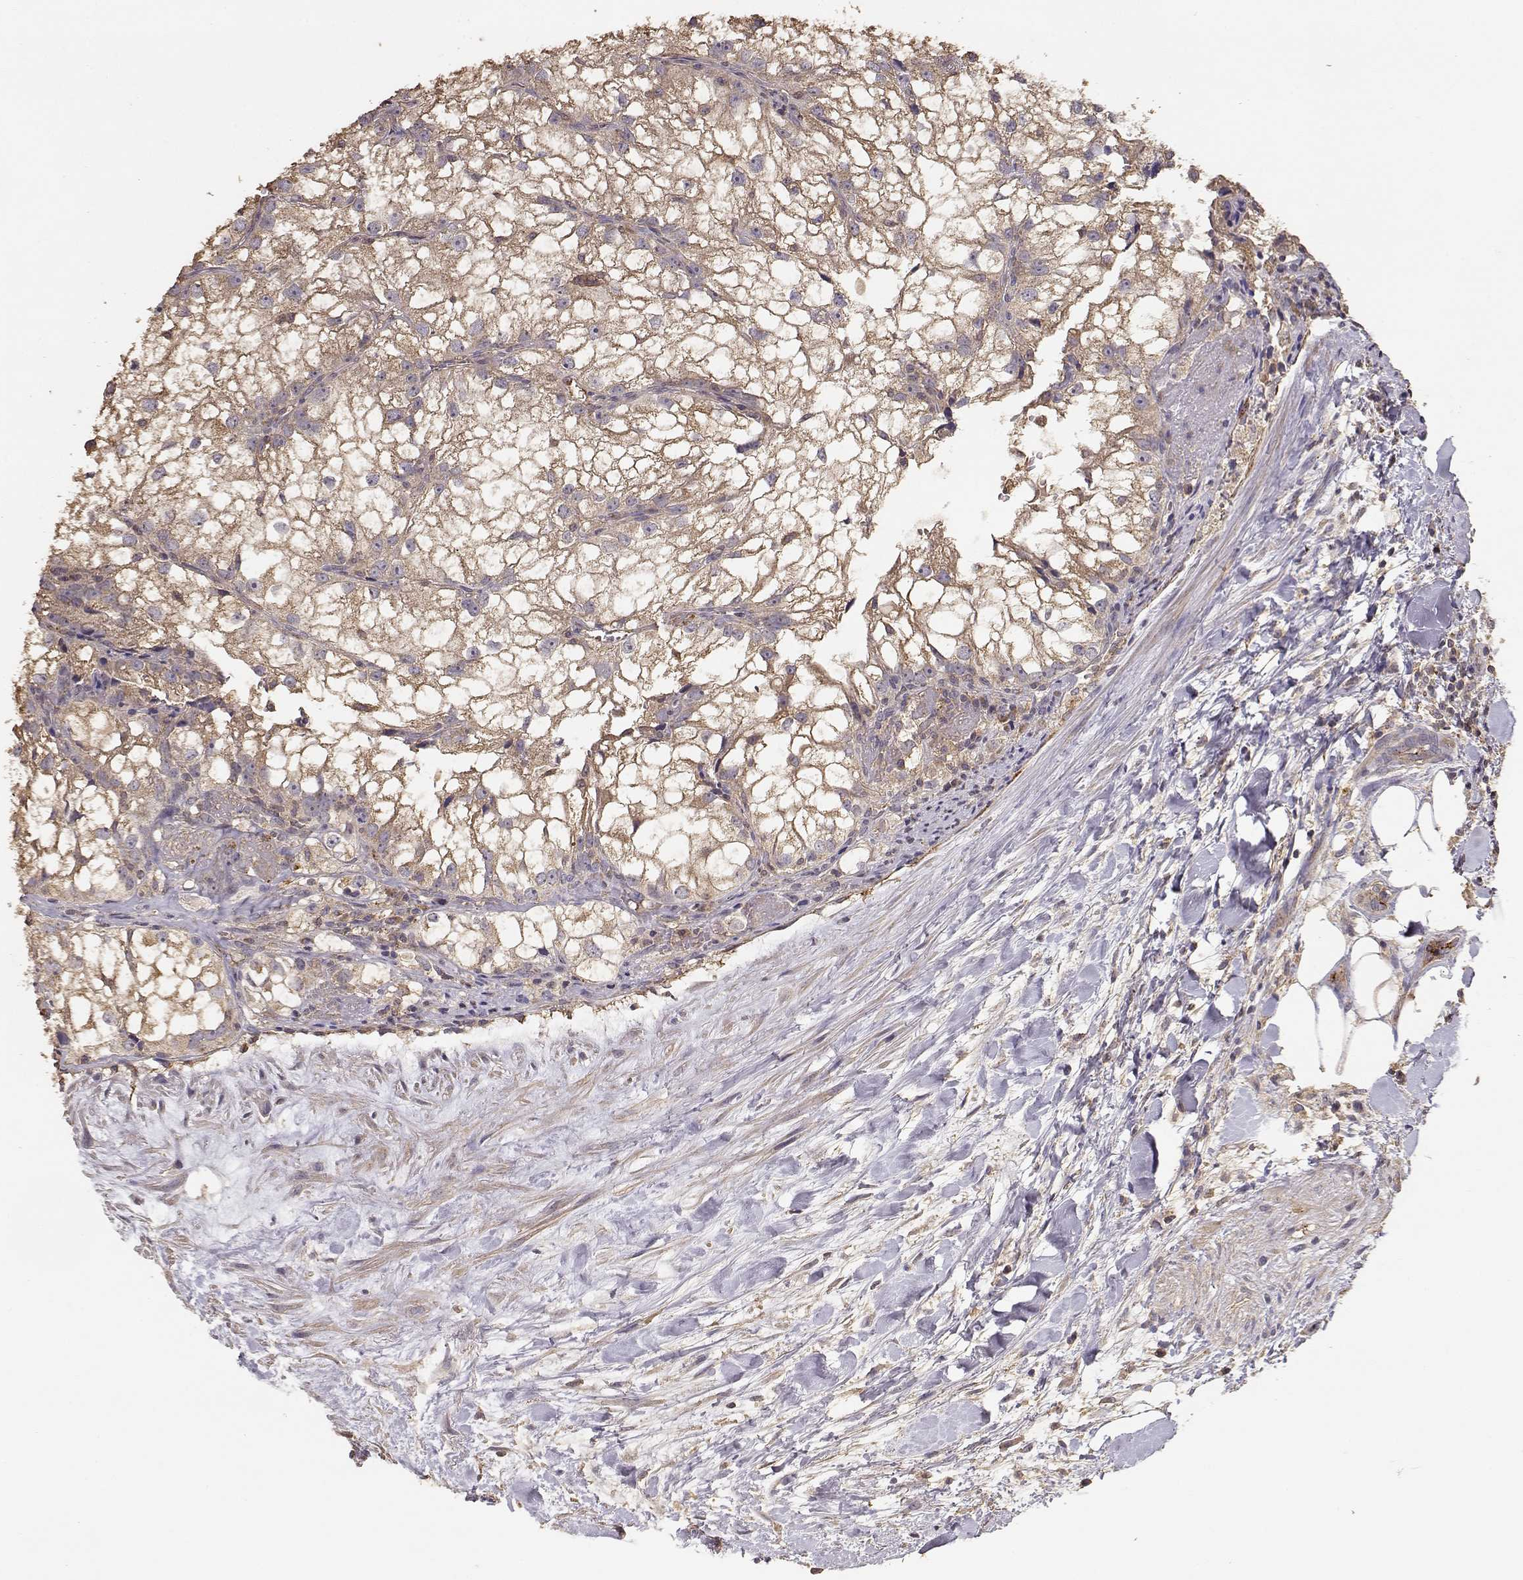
{"staining": {"intensity": "moderate", "quantity": ">75%", "location": "cytoplasmic/membranous"}, "tissue": "renal cancer", "cell_type": "Tumor cells", "image_type": "cancer", "snomed": [{"axis": "morphology", "description": "Adenocarcinoma, NOS"}, {"axis": "topography", "description": "Kidney"}], "caption": "Adenocarcinoma (renal) stained for a protein reveals moderate cytoplasmic/membranous positivity in tumor cells.", "gene": "TARS3", "patient": {"sex": "male", "age": 59}}